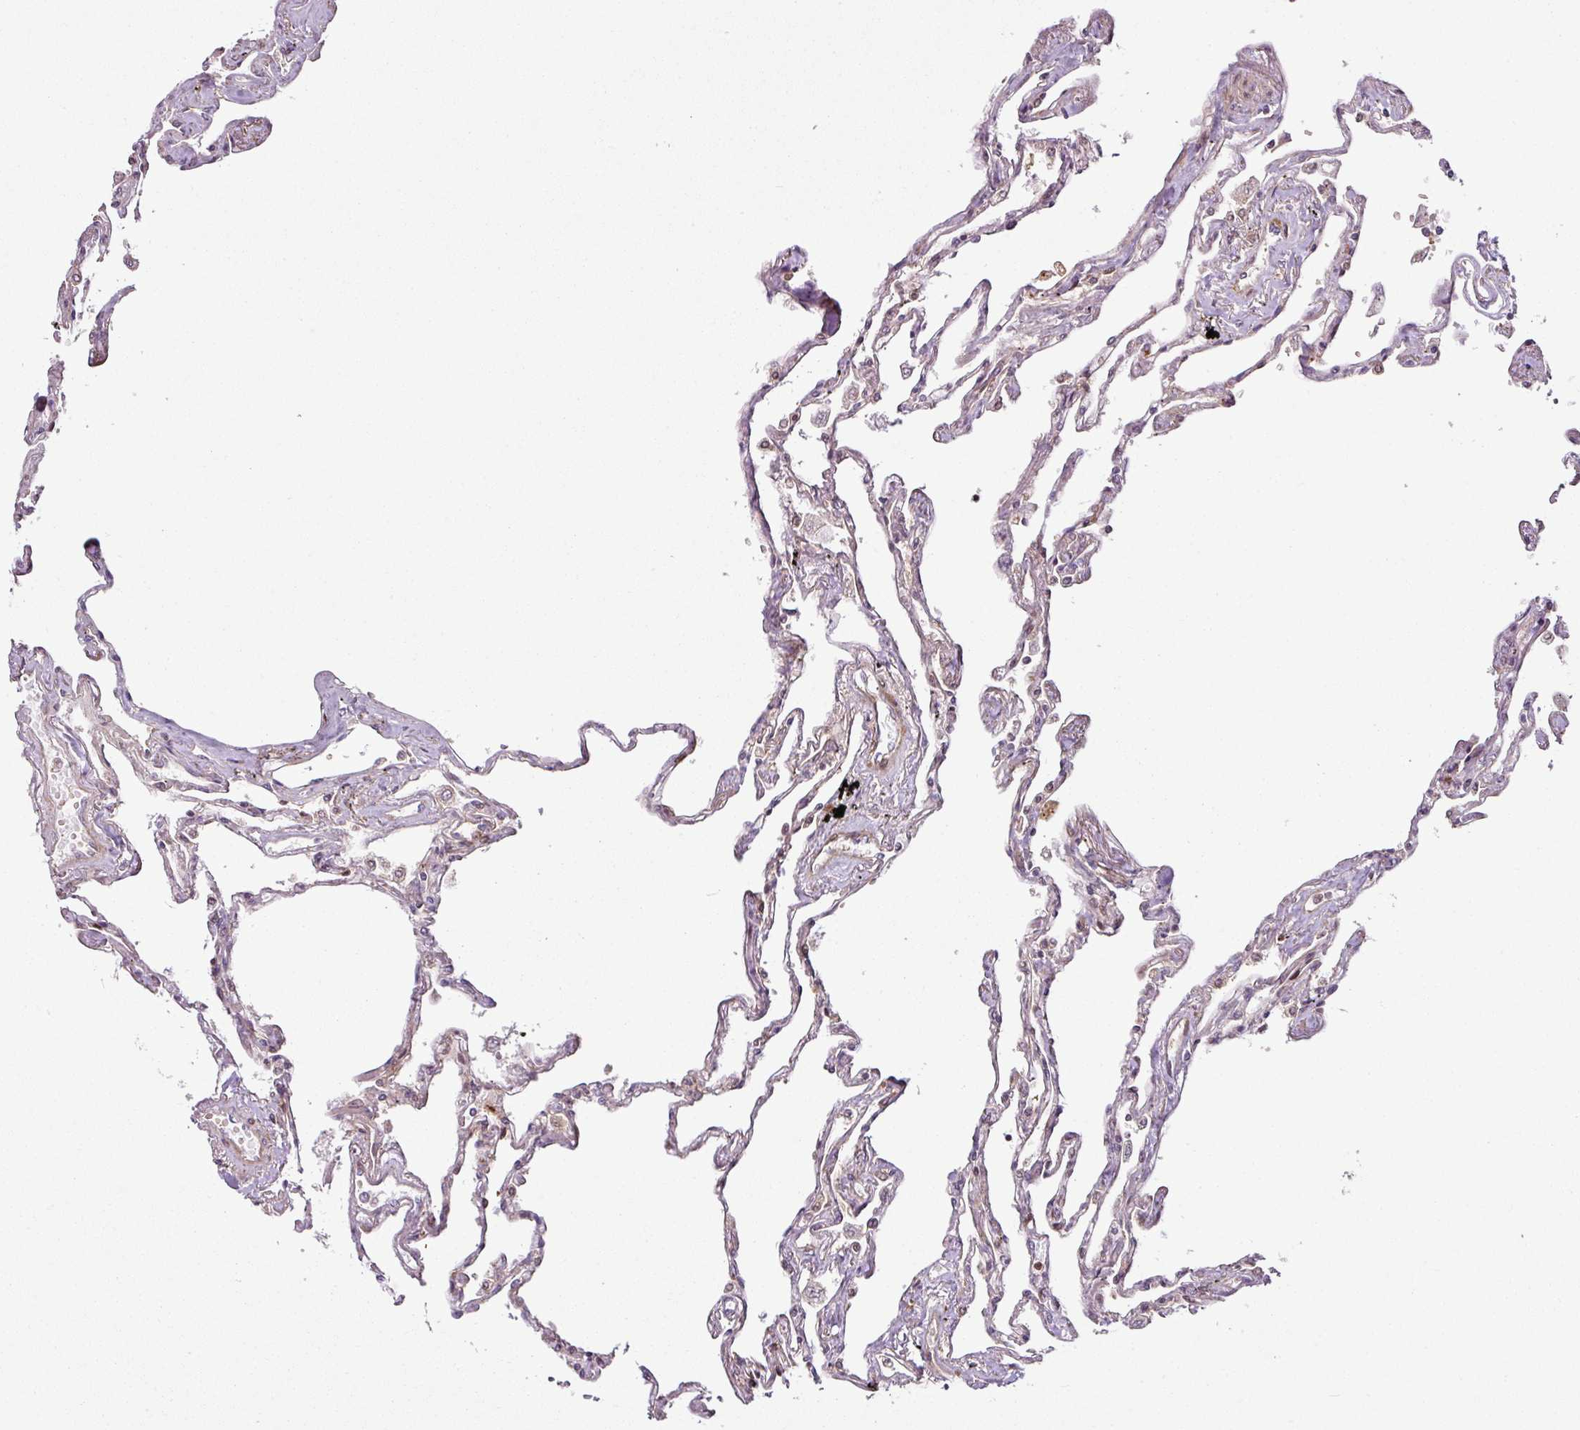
{"staining": {"intensity": "weak", "quantity": "25%-75%", "location": "cytoplasmic/membranous"}, "tissue": "lung", "cell_type": "Alveolar cells", "image_type": "normal", "snomed": [{"axis": "morphology", "description": "Normal tissue, NOS"}, {"axis": "topography", "description": "Lung"}], "caption": "Immunohistochemistry (IHC) staining of benign lung, which reveals low levels of weak cytoplasmic/membranous positivity in about 25%-75% of alveolar cells indicating weak cytoplasmic/membranous protein positivity. The staining was performed using DAB (3,3'-diaminobenzidine) (brown) for protein detection and nuclei were counterstained in hematoxylin (blue).", "gene": "ATAT1", "patient": {"sex": "female", "age": 67}}